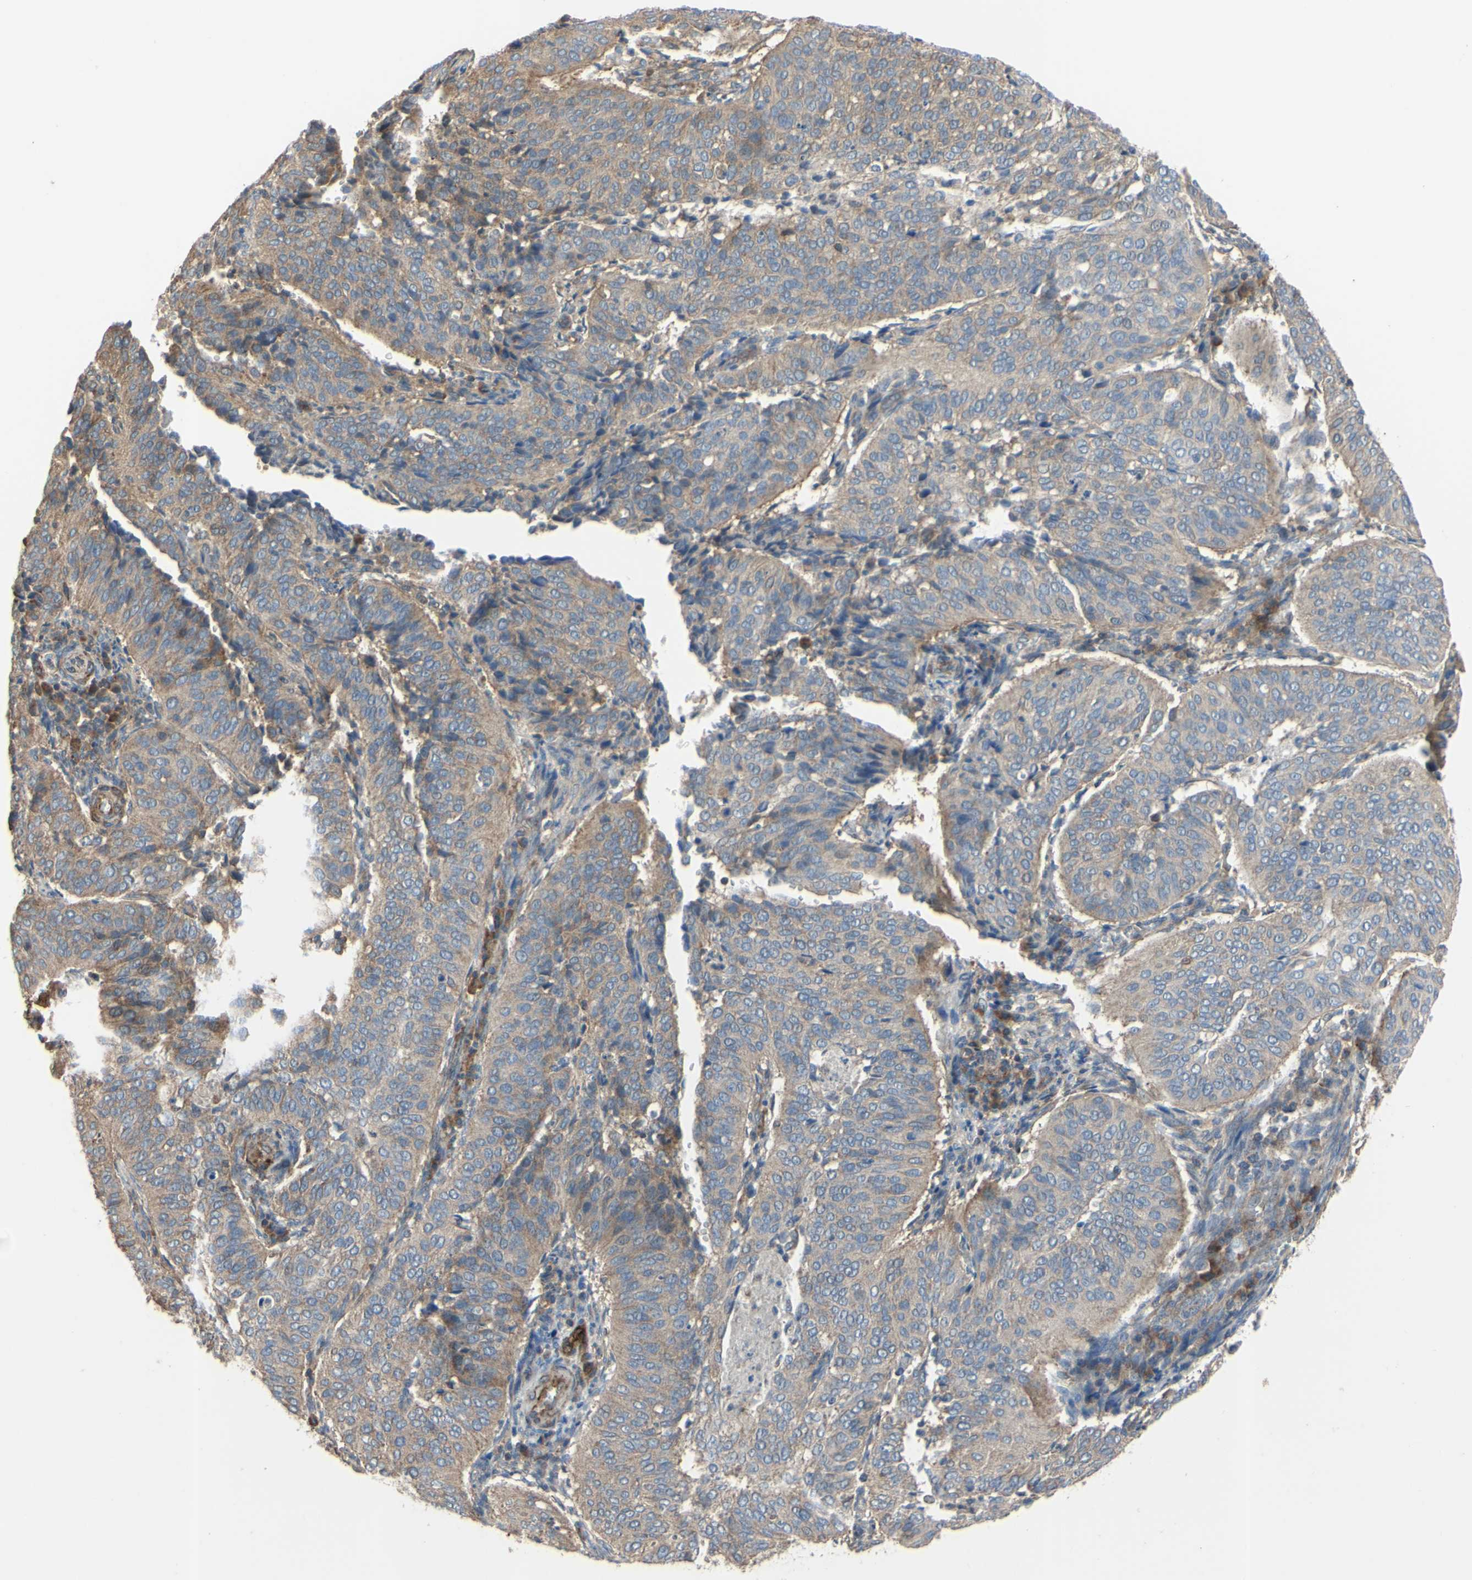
{"staining": {"intensity": "weak", "quantity": ">75%", "location": "cytoplasmic/membranous"}, "tissue": "cervical cancer", "cell_type": "Tumor cells", "image_type": "cancer", "snomed": [{"axis": "morphology", "description": "Normal tissue, NOS"}, {"axis": "morphology", "description": "Squamous cell carcinoma, NOS"}, {"axis": "topography", "description": "Cervix"}], "caption": "Tumor cells reveal weak cytoplasmic/membranous positivity in approximately >75% of cells in cervical cancer. (DAB (3,3'-diaminobenzidine) IHC with brightfield microscopy, high magnification).", "gene": "BECN1", "patient": {"sex": "female", "age": 39}}